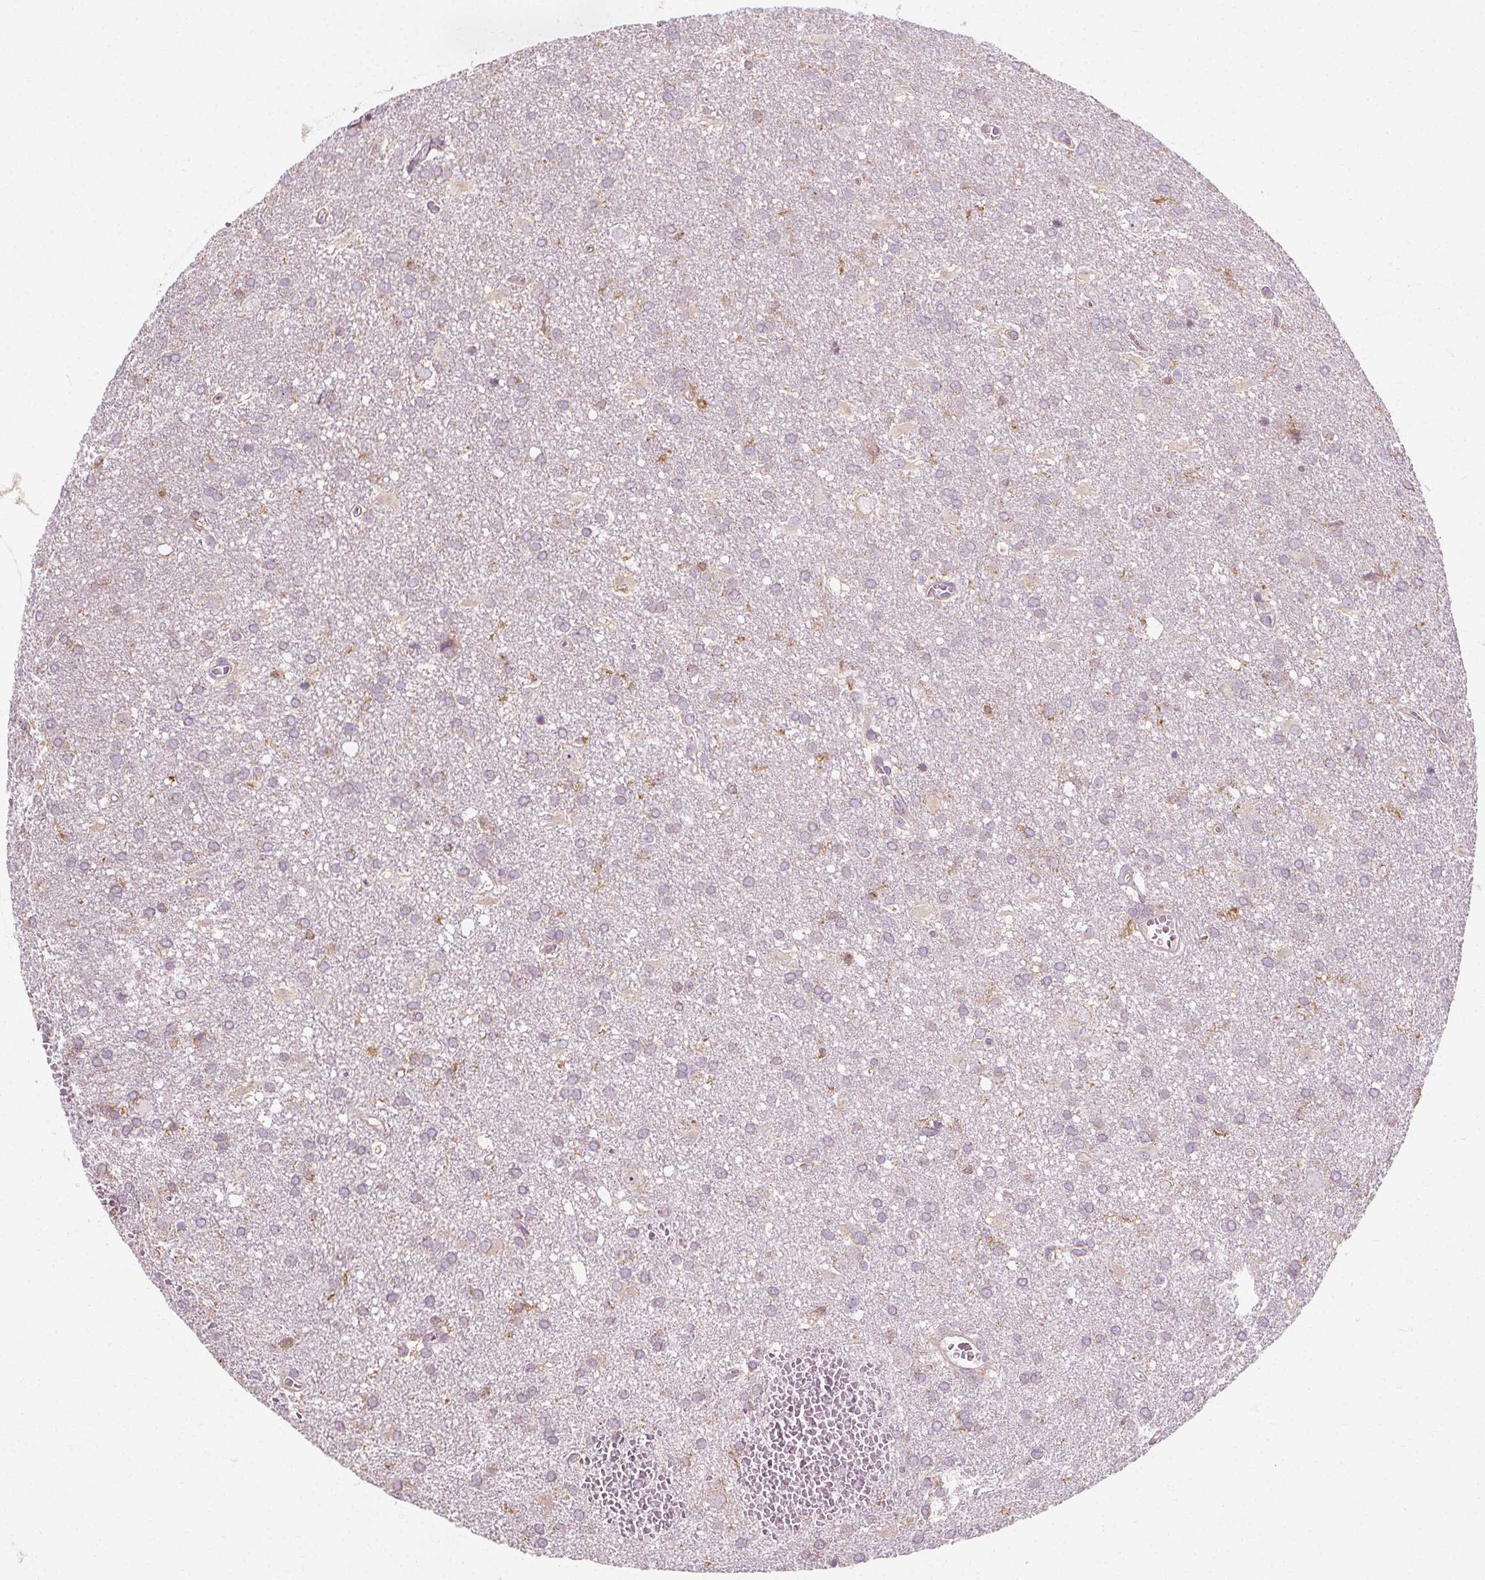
{"staining": {"intensity": "weak", "quantity": "<25%", "location": "cytoplasmic/membranous"}, "tissue": "glioma", "cell_type": "Tumor cells", "image_type": "cancer", "snomed": [{"axis": "morphology", "description": "Glioma, malignant, Low grade"}, {"axis": "topography", "description": "Brain"}], "caption": "Tumor cells show no significant protein positivity in glioma.", "gene": "RAB20", "patient": {"sex": "male", "age": 66}}